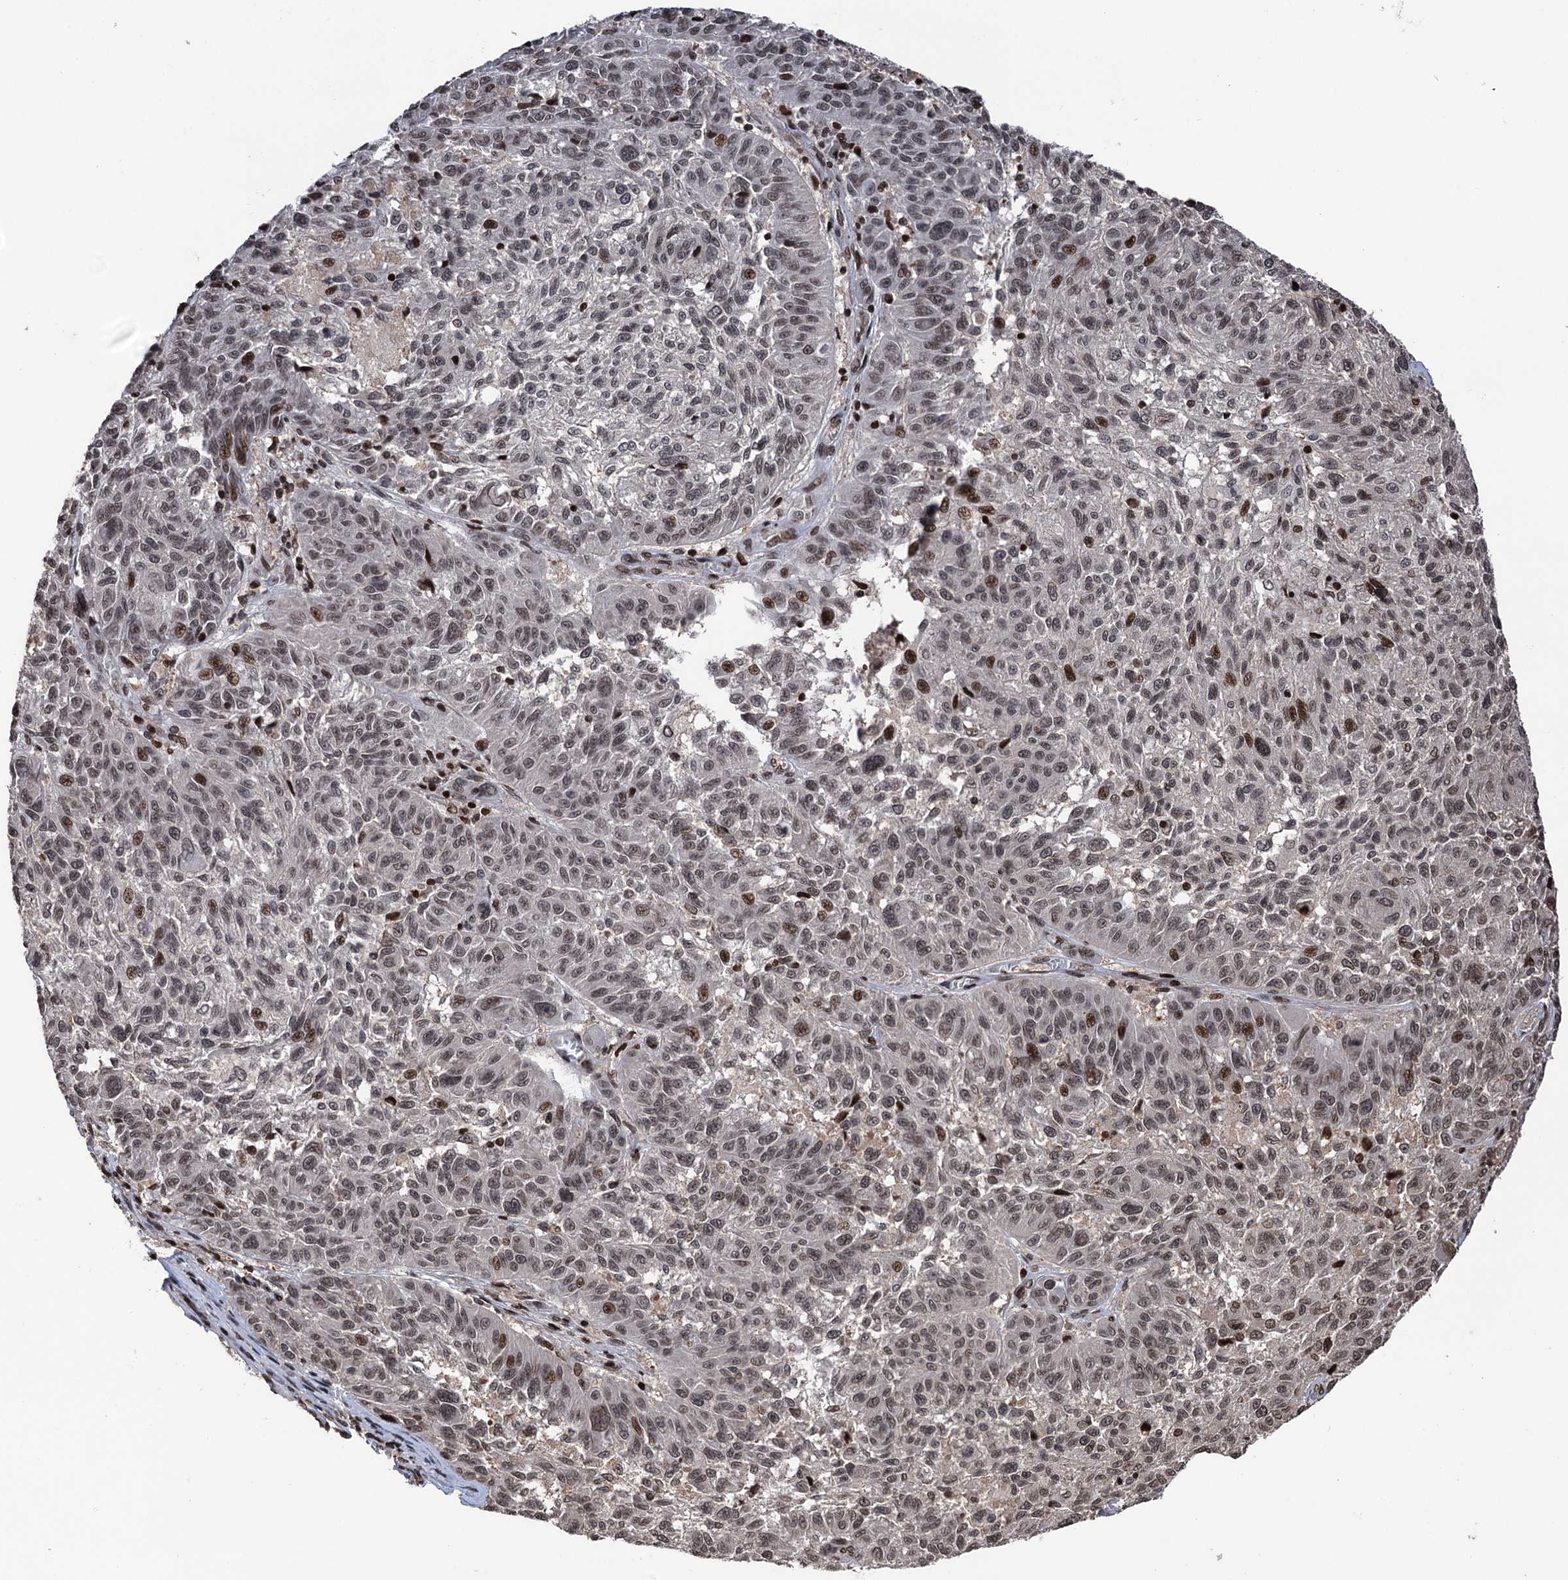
{"staining": {"intensity": "moderate", "quantity": "<25%", "location": "nuclear"}, "tissue": "melanoma", "cell_type": "Tumor cells", "image_type": "cancer", "snomed": [{"axis": "morphology", "description": "Malignant melanoma, NOS"}, {"axis": "topography", "description": "Skin"}], "caption": "Melanoma stained with immunohistochemistry exhibits moderate nuclear positivity in about <25% of tumor cells.", "gene": "CCDC77", "patient": {"sex": "male", "age": 53}}